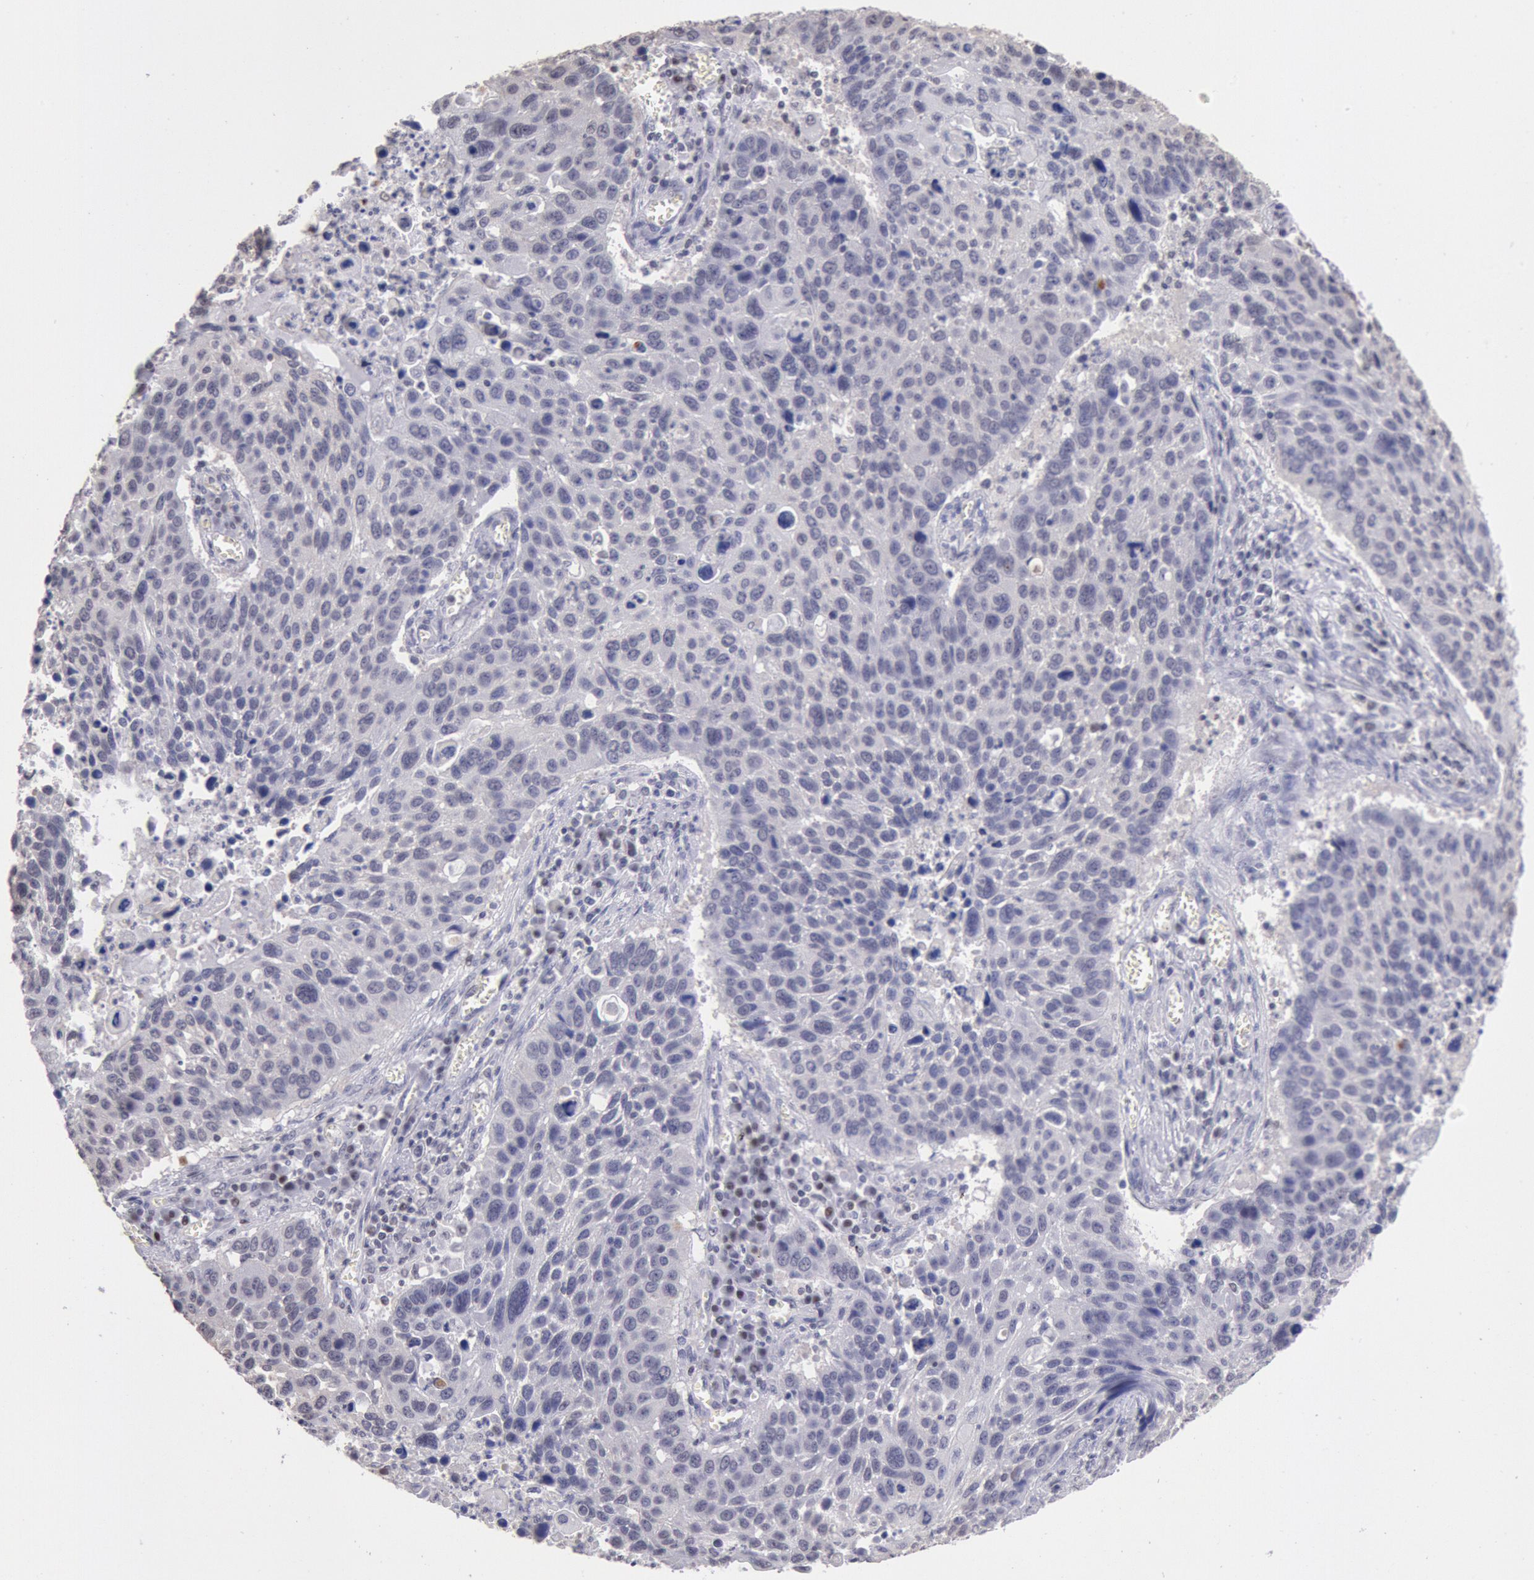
{"staining": {"intensity": "negative", "quantity": "none", "location": "none"}, "tissue": "lung cancer", "cell_type": "Tumor cells", "image_type": "cancer", "snomed": [{"axis": "morphology", "description": "Squamous cell carcinoma, NOS"}, {"axis": "topography", "description": "Lung"}], "caption": "An image of lung cancer stained for a protein demonstrates no brown staining in tumor cells.", "gene": "MYH7", "patient": {"sex": "male", "age": 68}}